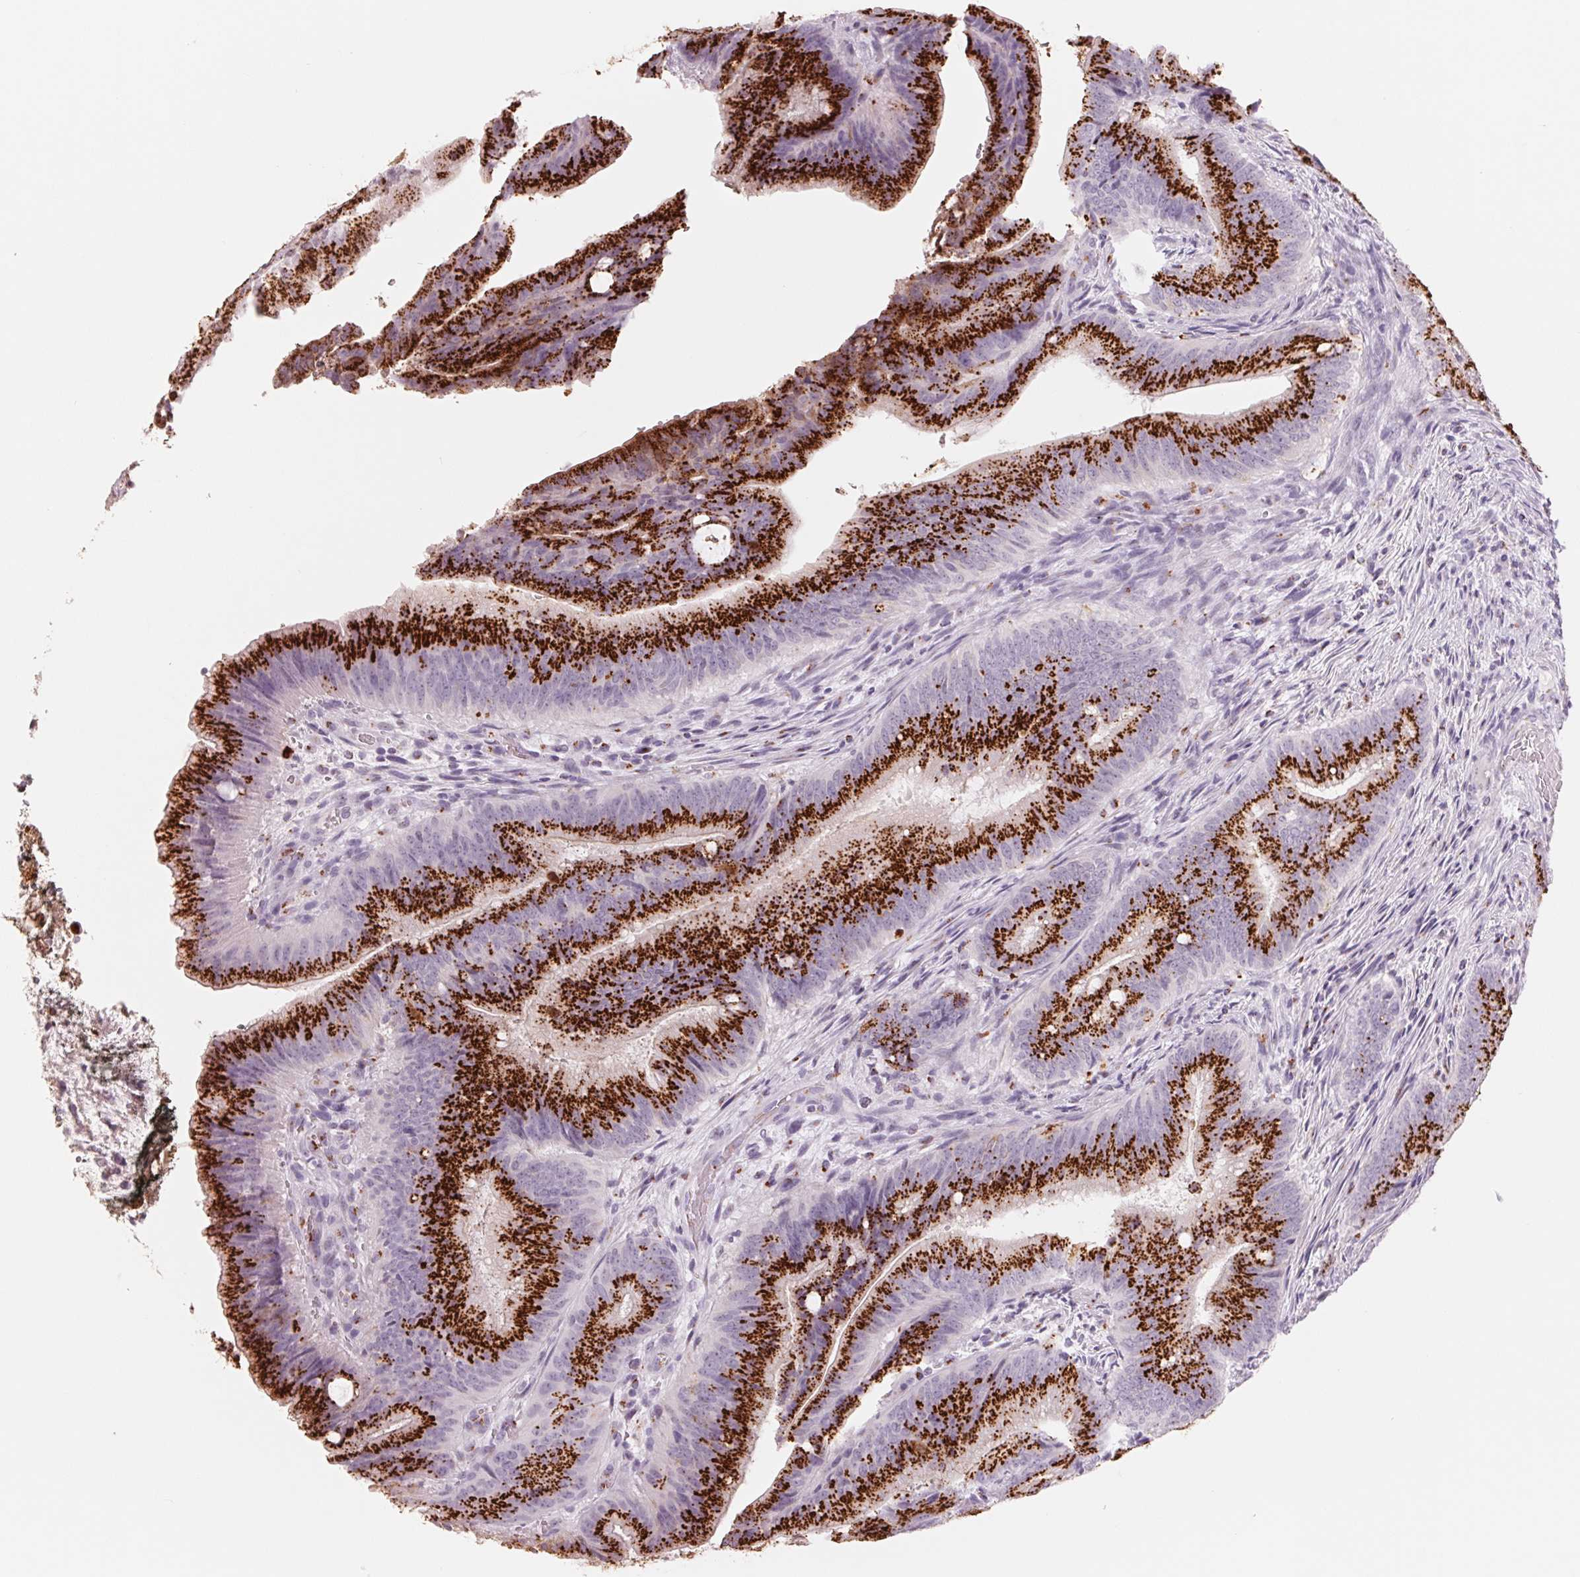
{"staining": {"intensity": "strong", "quantity": ">75%", "location": "cytoplasmic/membranous"}, "tissue": "colorectal cancer", "cell_type": "Tumor cells", "image_type": "cancer", "snomed": [{"axis": "morphology", "description": "Adenocarcinoma, NOS"}, {"axis": "topography", "description": "Colon"}], "caption": "Human adenocarcinoma (colorectal) stained with a protein marker reveals strong staining in tumor cells.", "gene": "GALNT7", "patient": {"sex": "female", "age": 43}}